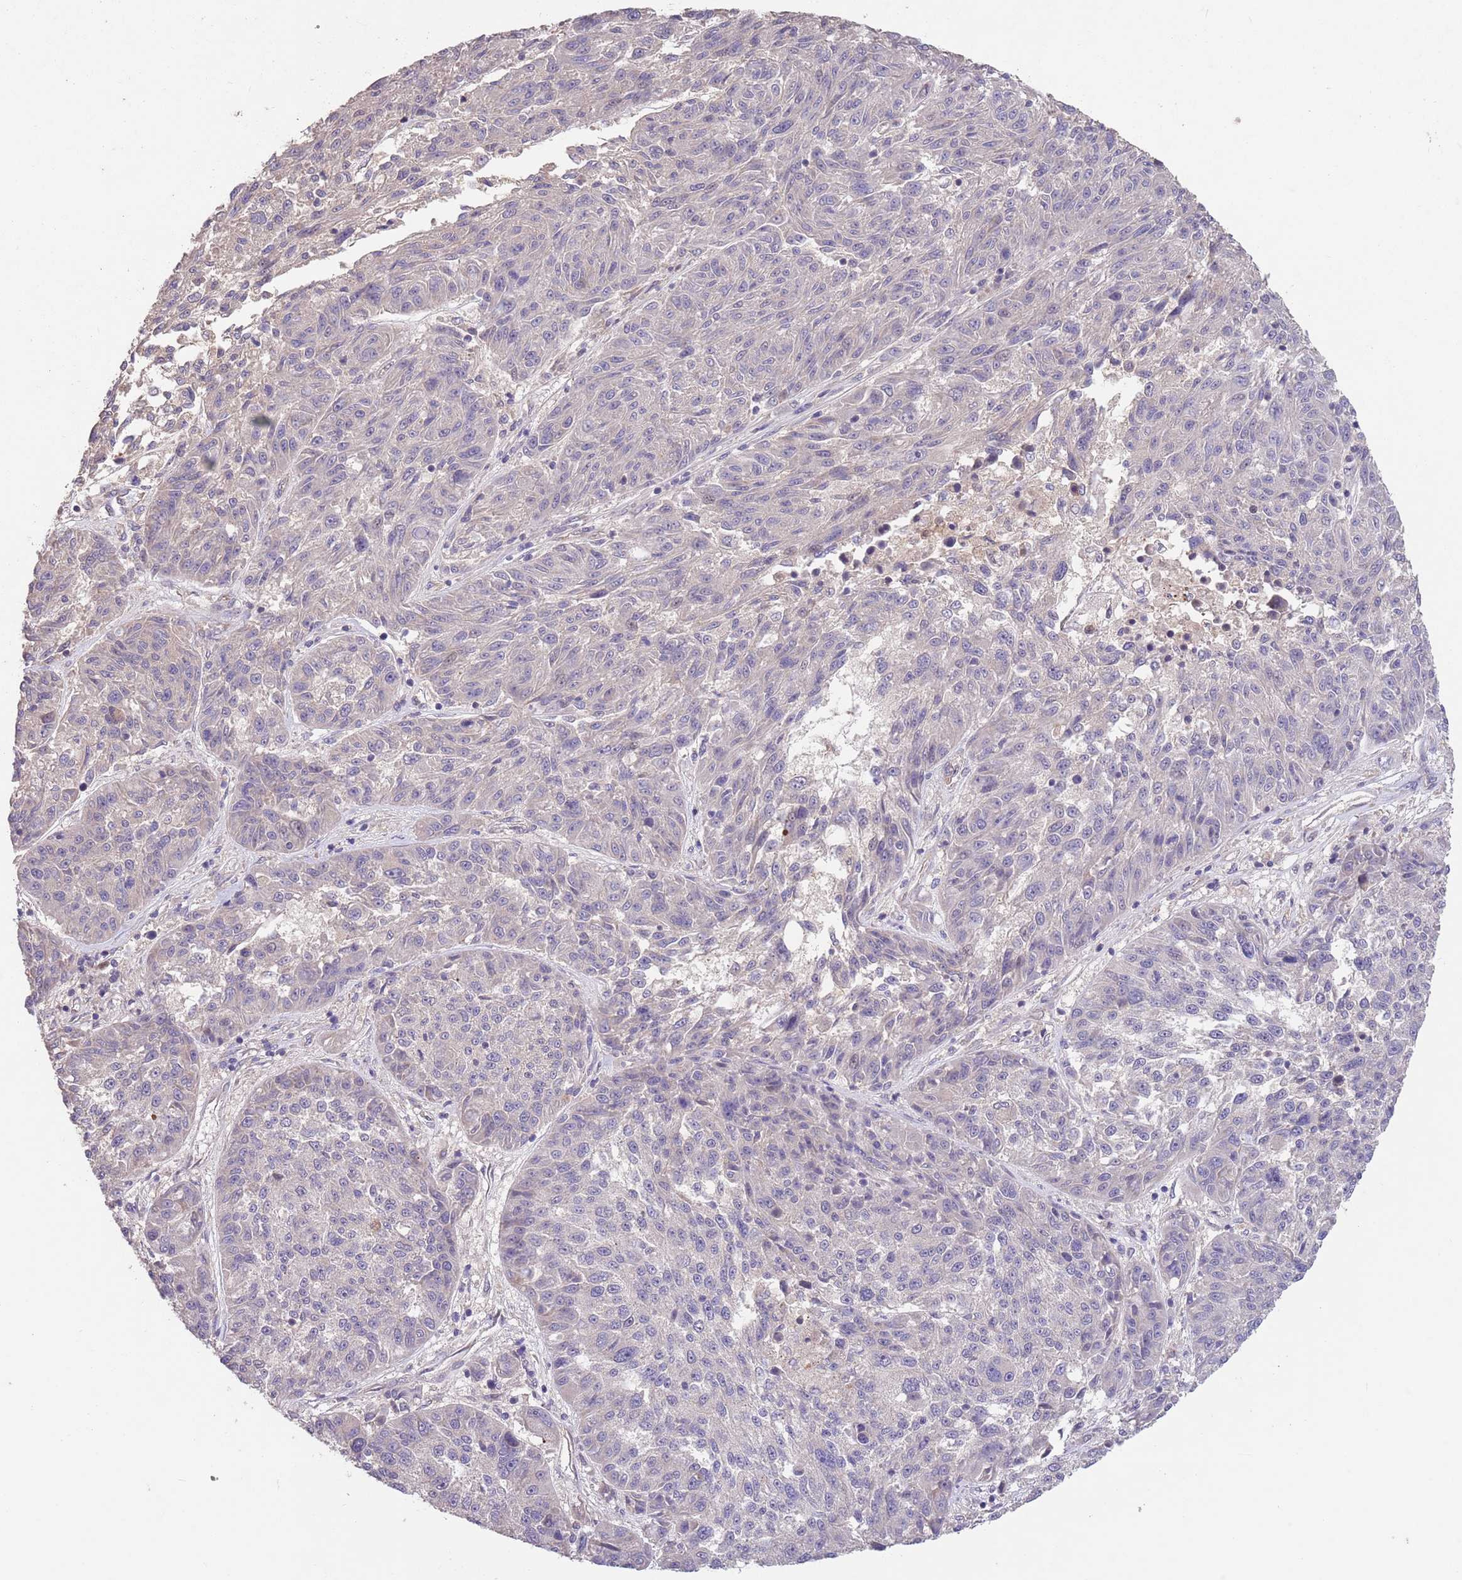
{"staining": {"intensity": "negative", "quantity": "none", "location": "none"}, "tissue": "melanoma", "cell_type": "Tumor cells", "image_type": "cancer", "snomed": [{"axis": "morphology", "description": "Malignant melanoma, NOS"}, {"axis": "topography", "description": "Skin"}], "caption": "Melanoma stained for a protein using IHC exhibits no expression tumor cells.", "gene": "MEI1", "patient": {"sex": "male", "age": 53}}